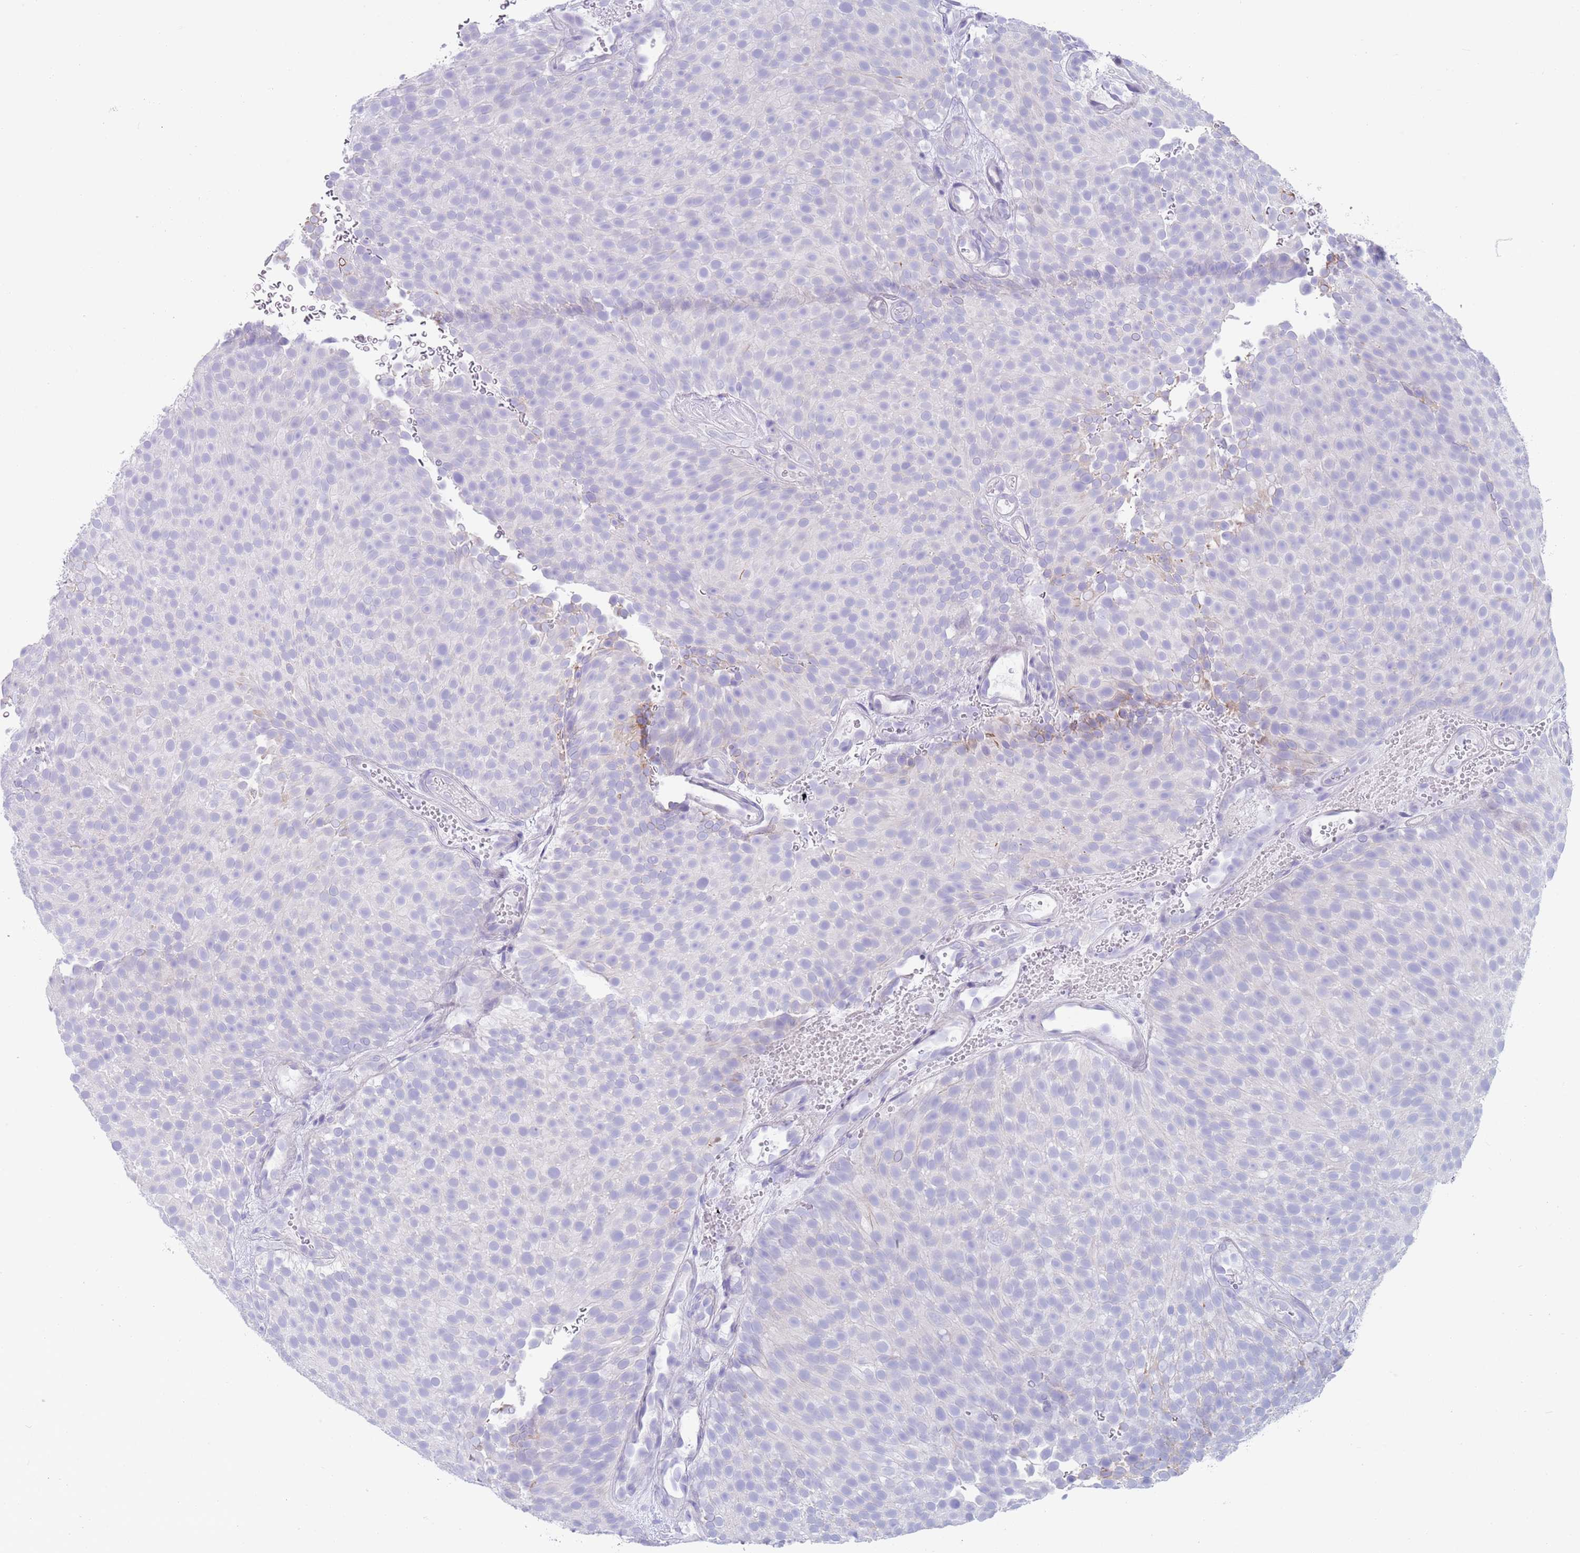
{"staining": {"intensity": "negative", "quantity": "none", "location": "none"}, "tissue": "urothelial cancer", "cell_type": "Tumor cells", "image_type": "cancer", "snomed": [{"axis": "morphology", "description": "Urothelial carcinoma, Low grade"}, {"axis": "topography", "description": "Urinary bladder"}], "caption": "Tumor cells show no significant expression in low-grade urothelial carcinoma.", "gene": "CPXM2", "patient": {"sex": "male", "age": 78}}